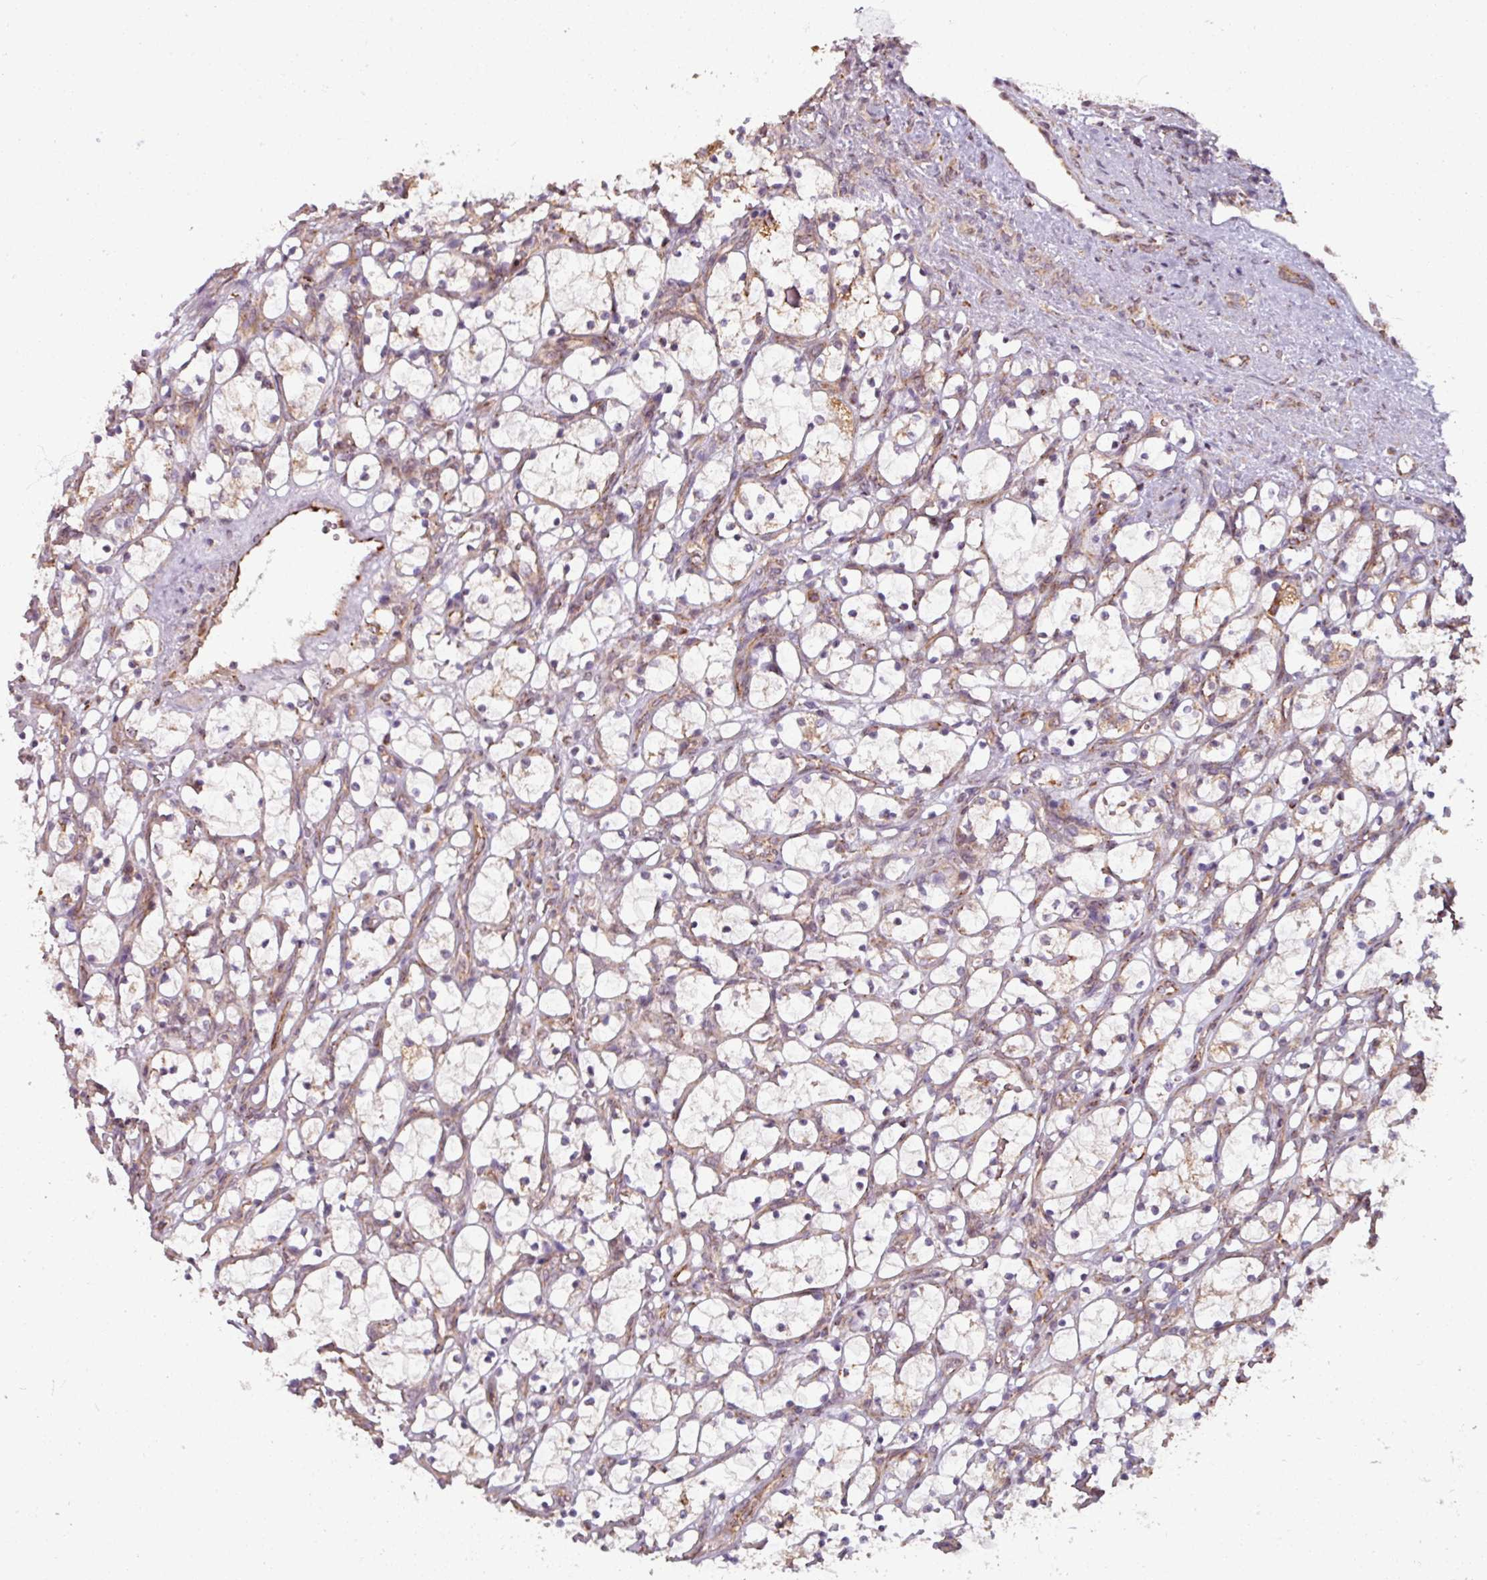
{"staining": {"intensity": "negative", "quantity": "none", "location": "none"}, "tissue": "renal cancer", "cell_type": "Tumor cells", "image_type": "cancer", "snomed": [{"axis": "morphology", "description": "Adenocarcinoma, NOS"}, {"axis": "topography", "description": "Kidney"}], "caption": "An immunohistochemistry (IHC) histopathology image of renal adenocarcinoma is shown. There is no staining in tumor cells of renal adenocarcinoma.", "gene": "MAGT1", "patient": {"sex": "female", "age": 69}}